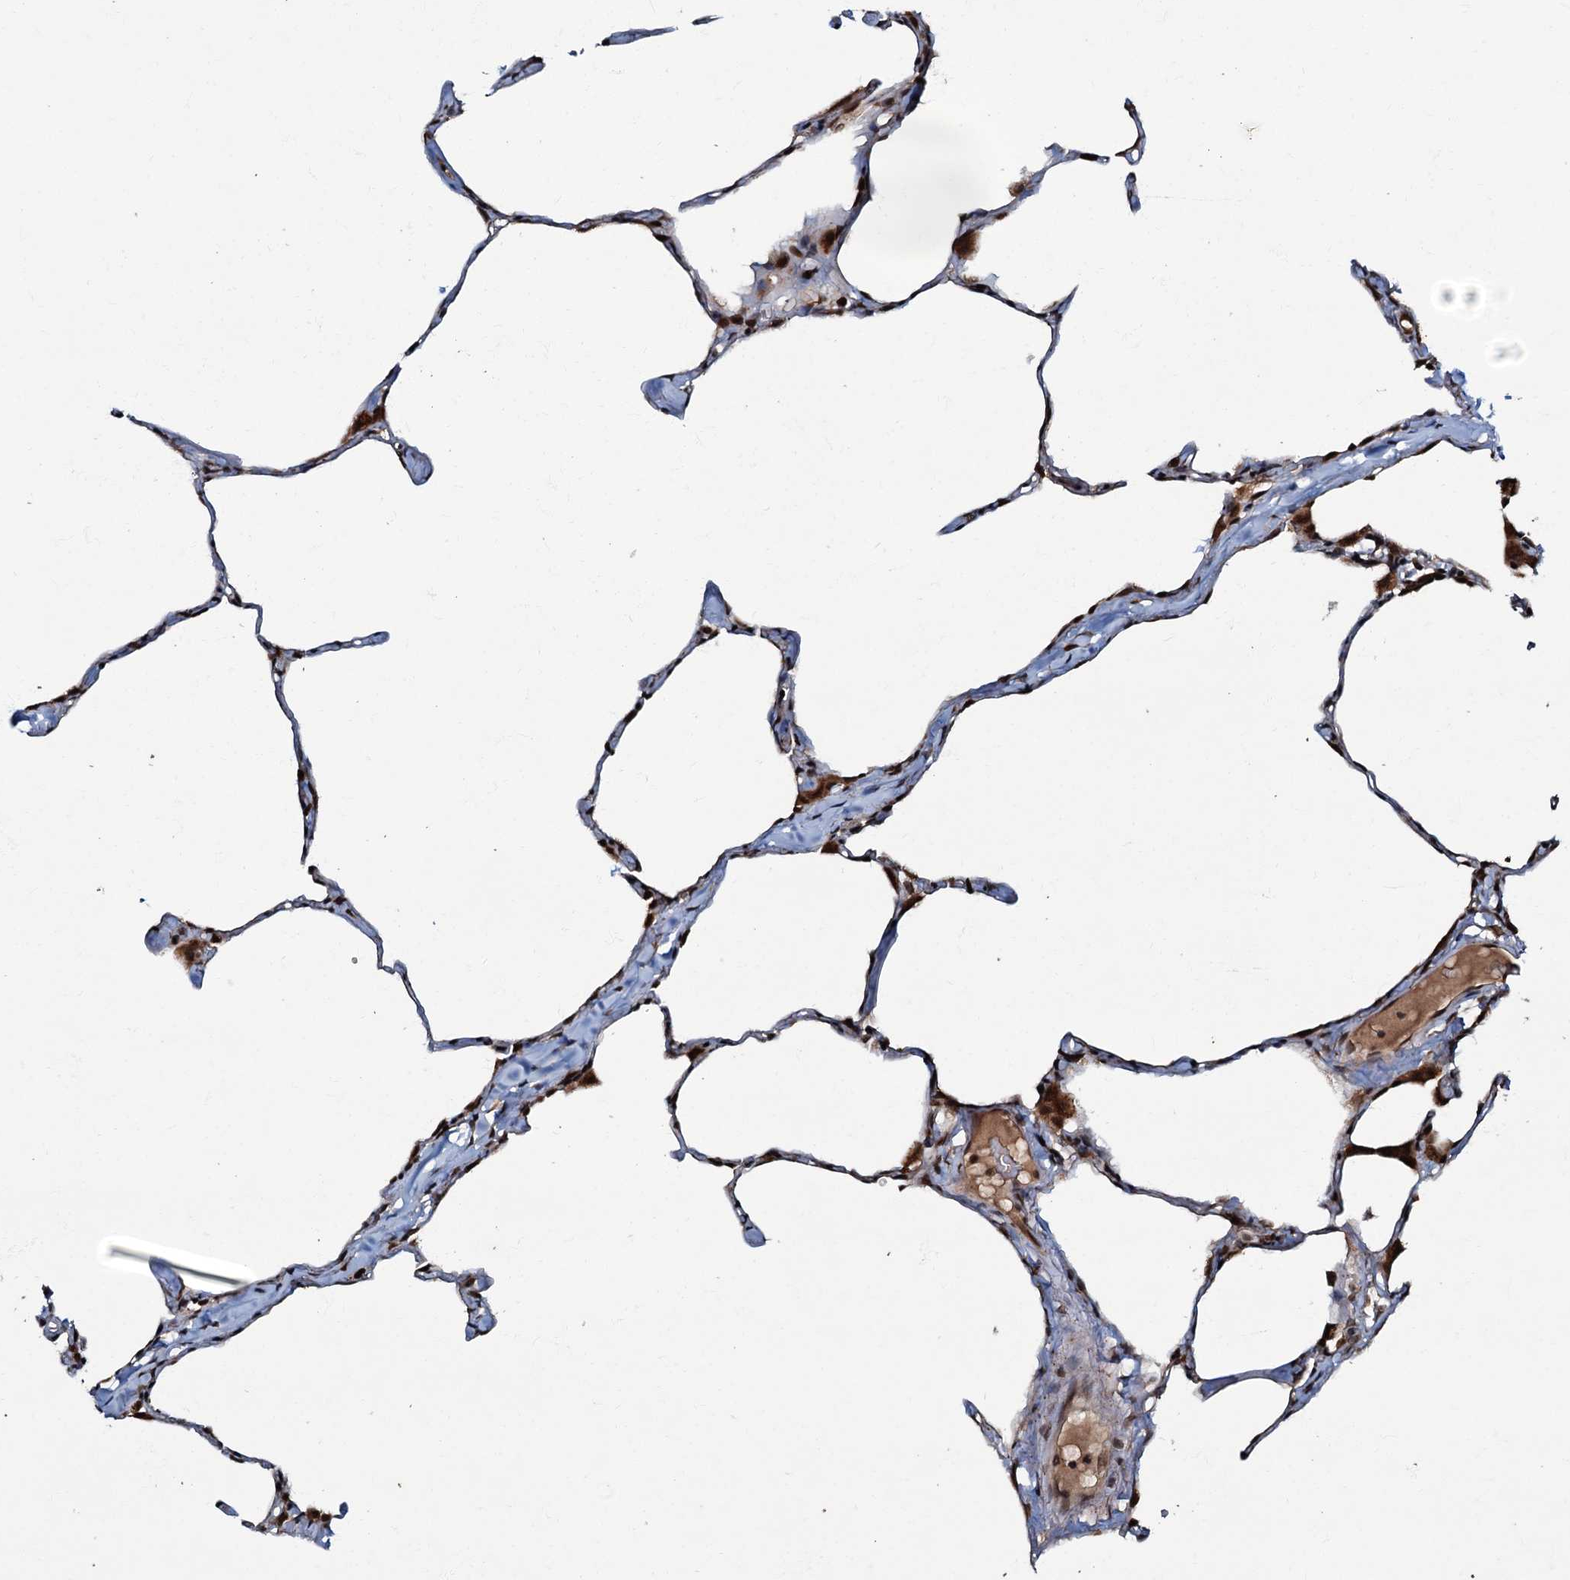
{"staining": {"intensity": "moderate", "quantity": ">75%", "location": "cytoplasmic/membranous,nuclear"}, "tissue": "lung", "cell_type": "Alveolar cells", "image_type": "normal", "snomed": [{"axis": "morphology", "description": "Normal tissue, NOS"}, {"axis": "topography", "description": "Lung"}], "caption": "Immunohistochemistry (IHC) micrograph of benign lung stained for a protein (brown), which shows medium levels of moderate cytoplasmic/membranous,nuclear positivity in approximately >75% of alveolar cells.", "gene": "C18orf32", "patient": {"sex": "male", "age": 65}}